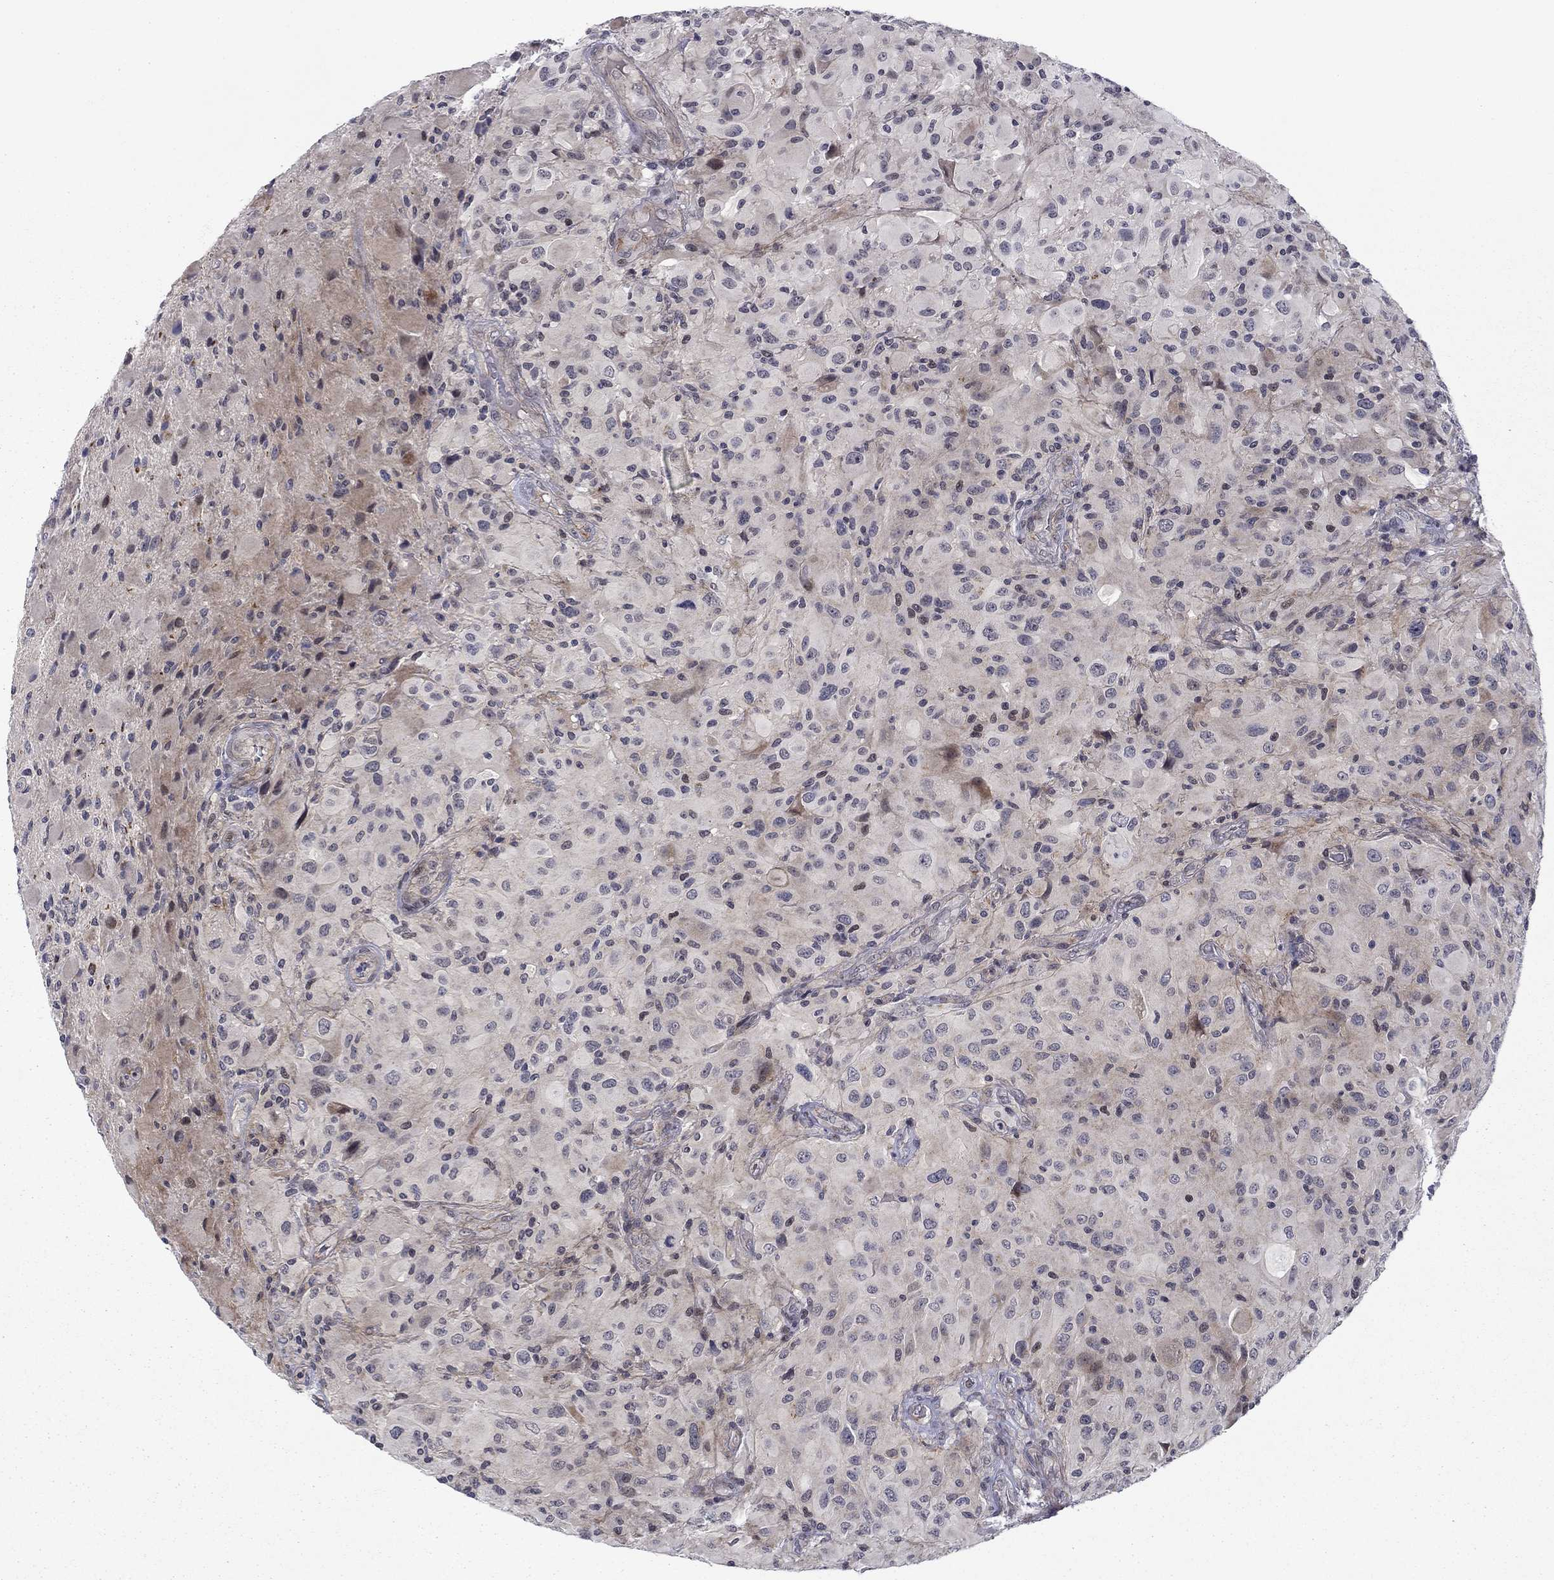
{"staining": {"intensity": "negative", "quantity": "none", "location": "none"}, "tissue": "glioma", "cell_type": "Tumor cells", "image_type": "cancer", "snomed": [{"axis": "morphology", "description": "Glioma, malignant, High grade"}, {"axis": "topography", "description": "Cerebral cortex"}], "caption": "An immunohistochemistry (IHC) micrograph of malignant glioma (high-grade) is shown. There is no staining in tumor cells of malignant glioma (high-grade).", "gene": "B3GAT1", "patient": {"sex": "male", "age": 35}}